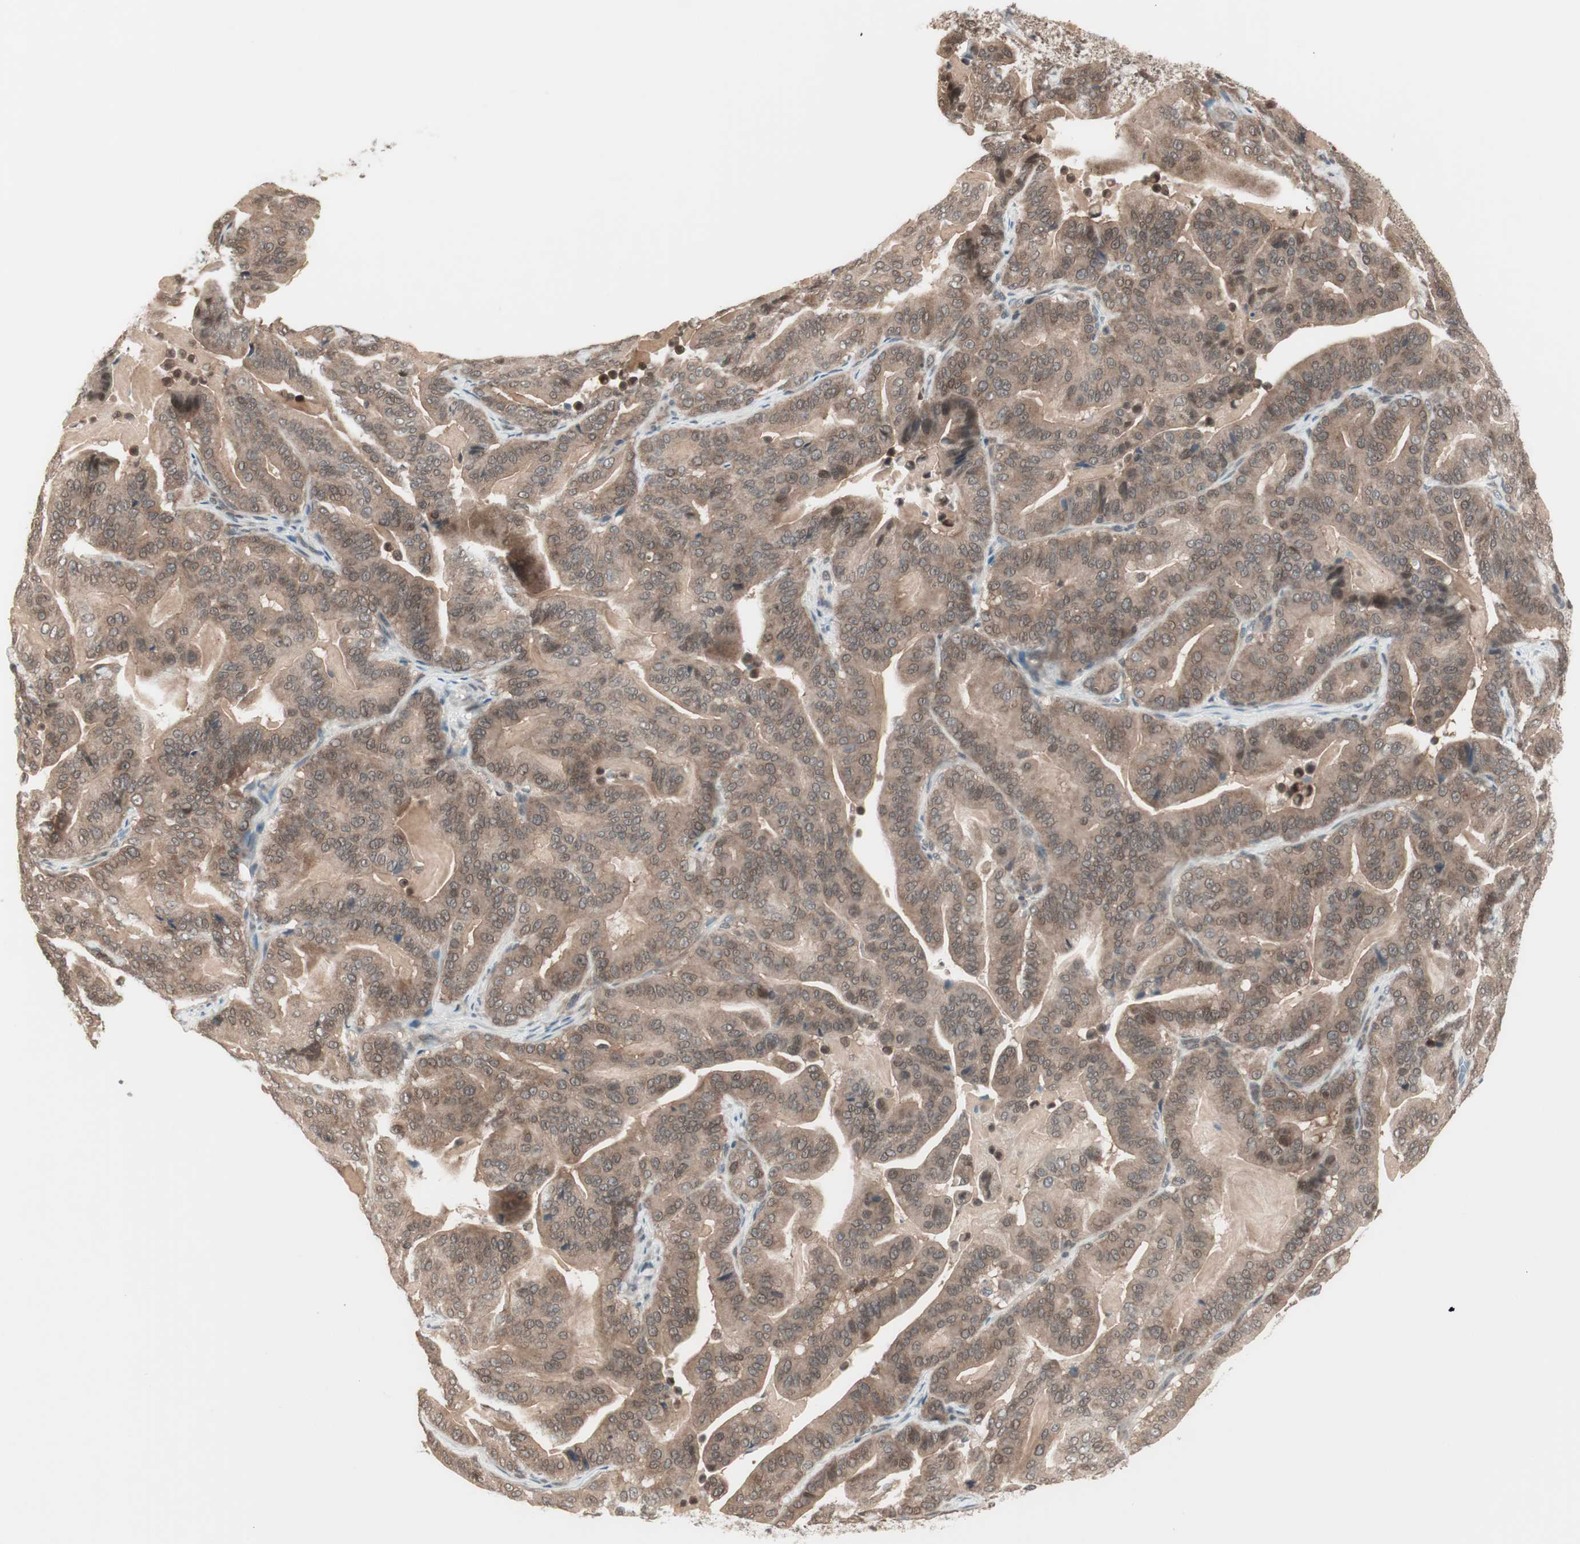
{"staining": {"intensity": "moderate", "quantity": ">75%", "location": "cytoplasmic/membranous"}, "tissue": "pancreatic cancer", "cell_type": "Tumor cells", "image_type": "cancer", "snomed": [{"axis": "morphology", "description": "Adenocarcinoma, NOS"}, {"axis": "topography", "description": "Pancreas"}], "caption": "Brown immunohistochemical staining in human pancreatic cancer (adenocarcinoma) reveals moderate cytoplasmic/membranous positivity in about >75% of tumor cells.", "gene": "UBE2I", "patient": {"sex": "male", "age": 63}}